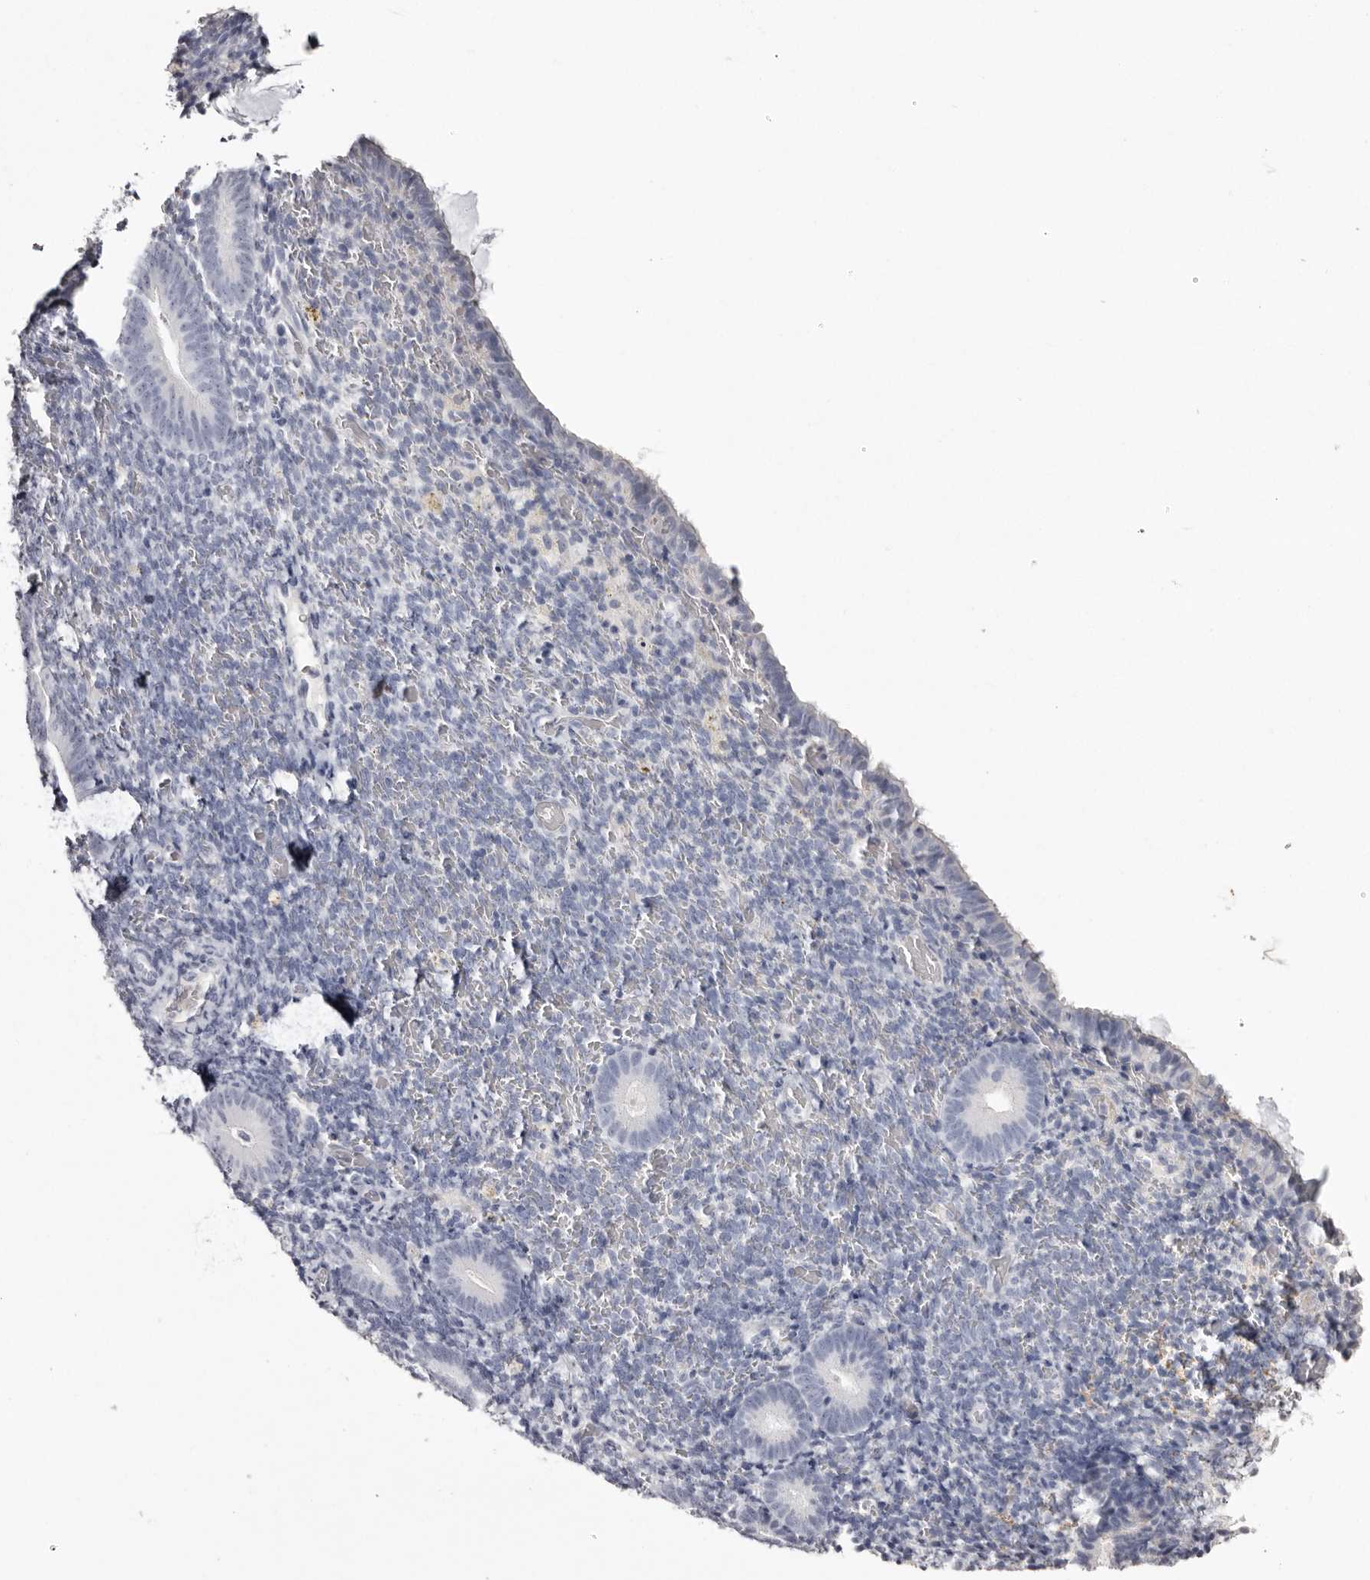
{"staining": {"intensity": "negative", "quantity": "none", "location": "none"}, "tissue": "endometrium", "cell_type": "Cells in endometrial stroma", "image_type": "normal", "snomed": [{"axis": "morphology", "description": "Normal tissue, NOS"}, {"axis": "topography", "description": "Endometrium"}], "caption": "The histopathology image exhibits no significant expression in cells in endometrial stroma of endometrium.", "gene": "CA6", "patient": {"sex": "female", "age": 51}}